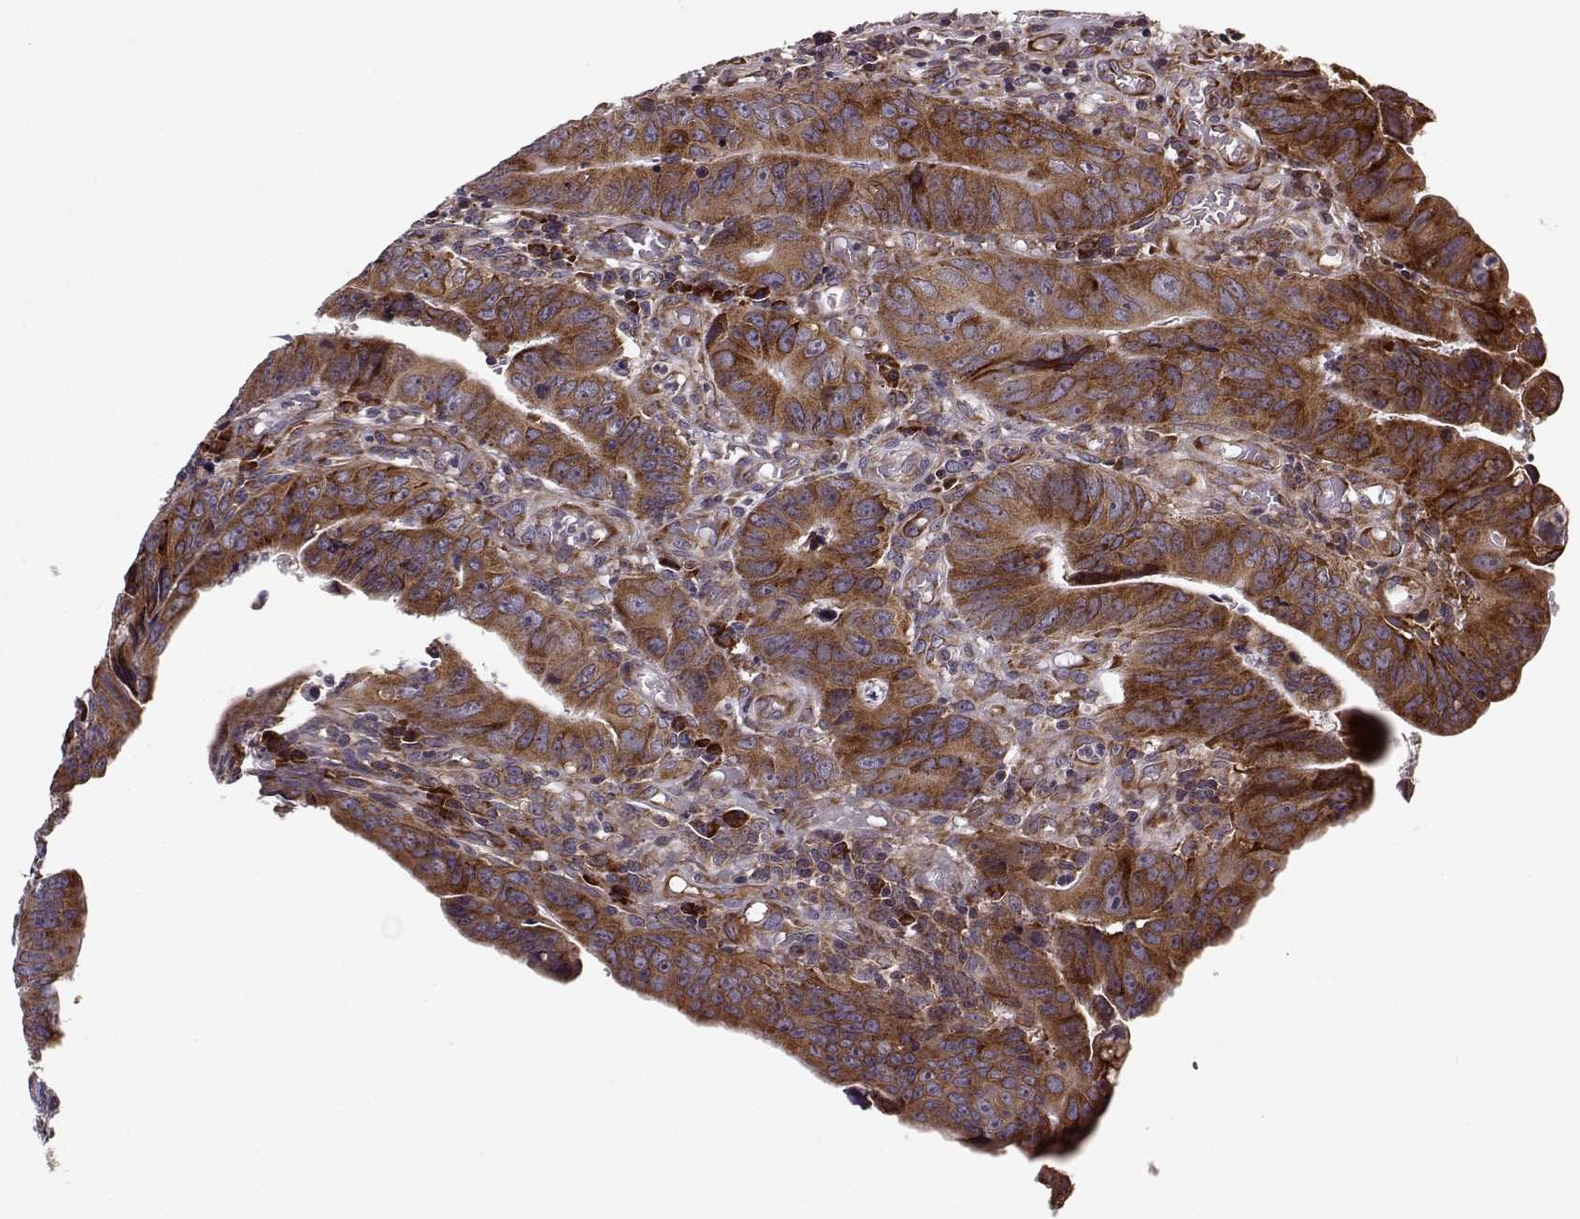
{"staining": {"intensity": "strong", "quantity": ">75%", "location": "cytoplasmic/membranous"}, "tissue": "colorectal cancer", "cell_type": "Tumor cells", "image_type": "cancer", "snomed": [{"axis": "morphology", "description": "Adenocarcinoma, NOS"}, {"axis": "topography", "description": "Colon"}], "caption": "A brown stain labels strong cytoplasmic/membranous positivity of a protein in colorectal adenocarcinoma tumor cells.", "gene": "RPL31", "patient": {"sex": "female", "age": 87}}